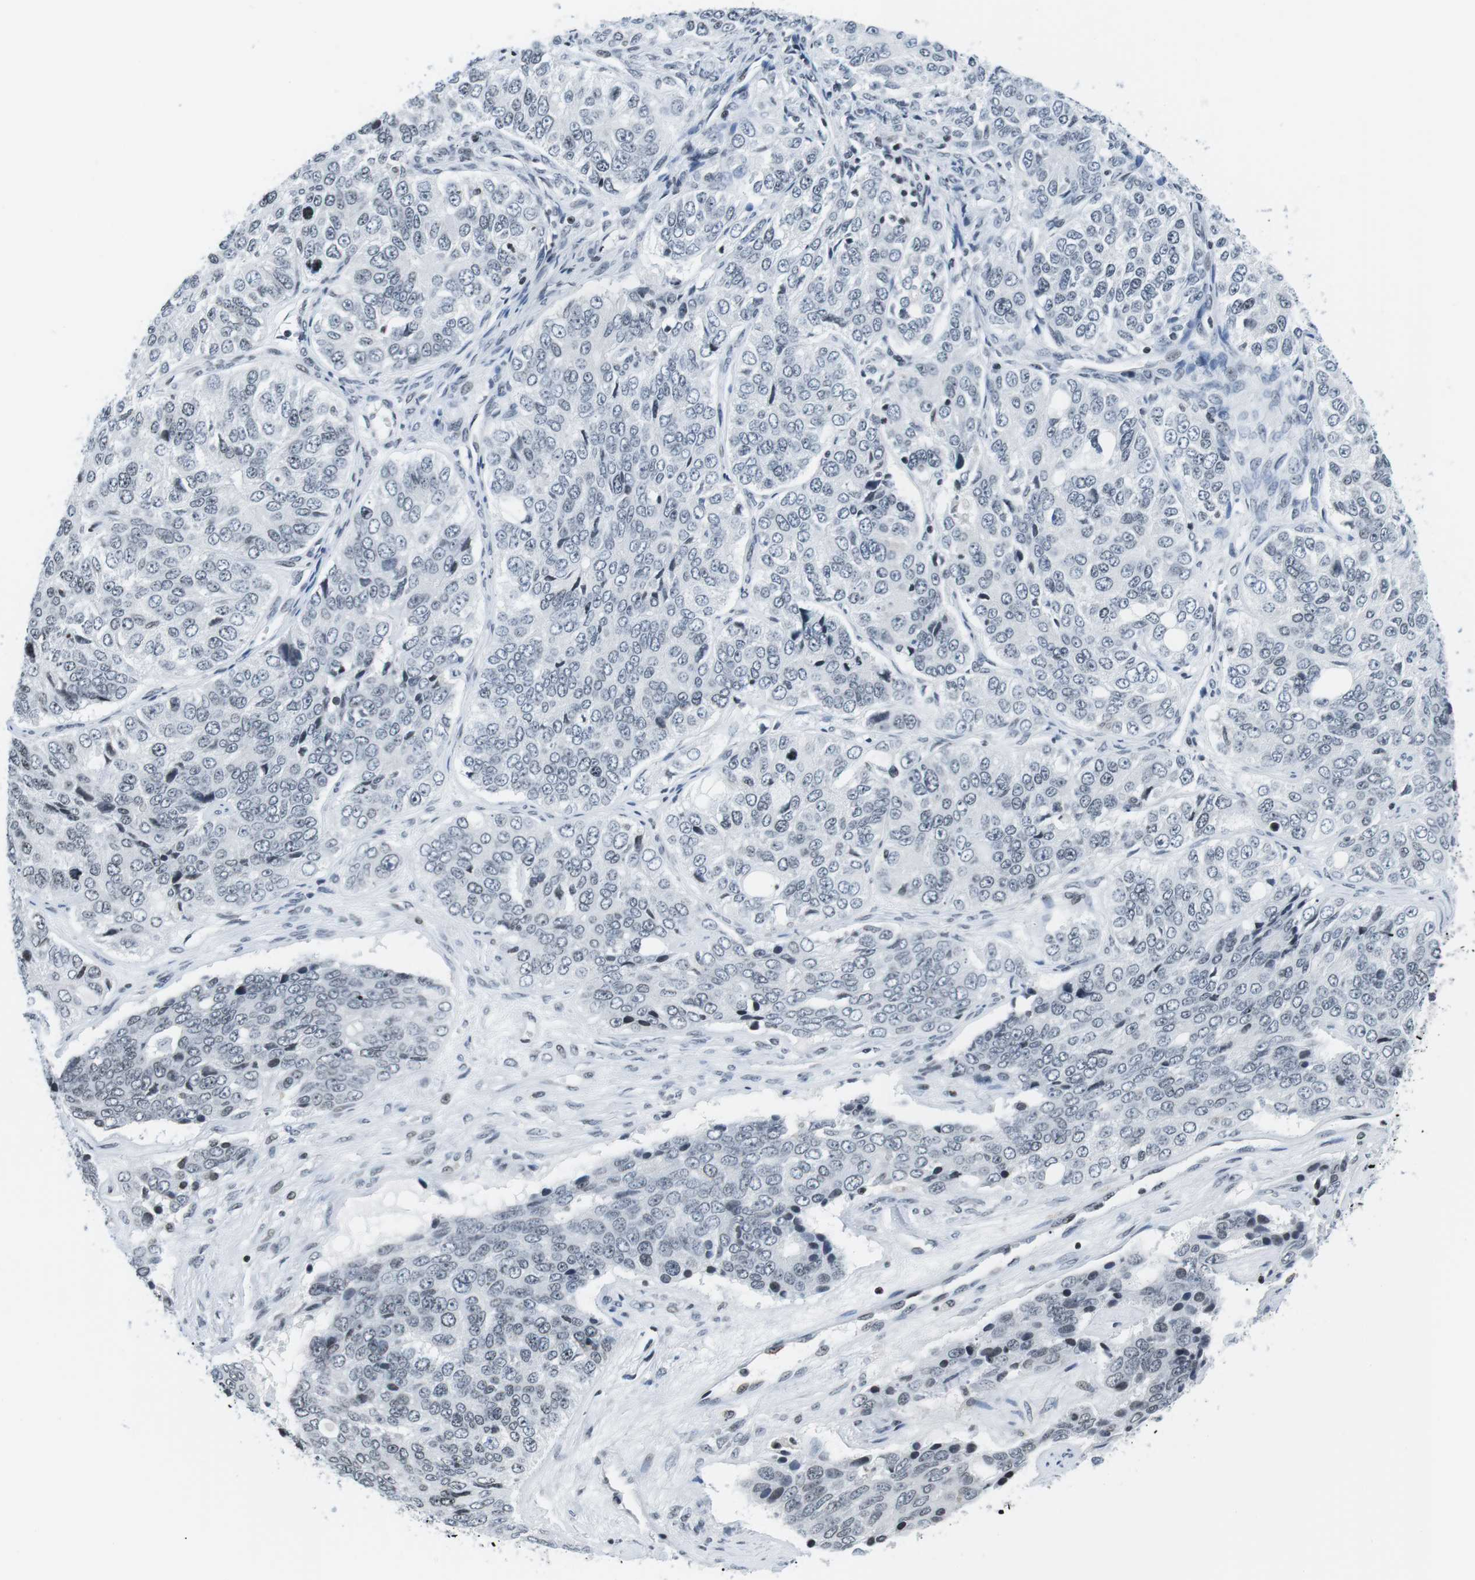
{"staining": {"intensity": "negative", "quantity": "none", "location": "none"}, "tissue": "ovarian cancer", "cell_type": "Tumor cells", "image_type": "cancer", "snomed": [{"axis": "morphology", "description": "Carcinoma, endometroid"}, {"axis": "topography", "description": "Ovary"}], "caption": "DAB (3,3'-diaminobenzidine) immunohistochemical staining of human ovarian endometroid carcinoma displays no significant staining in tumor cells.", "gene": "E2F2", "patient": {"sex": "female", "age": 51}}